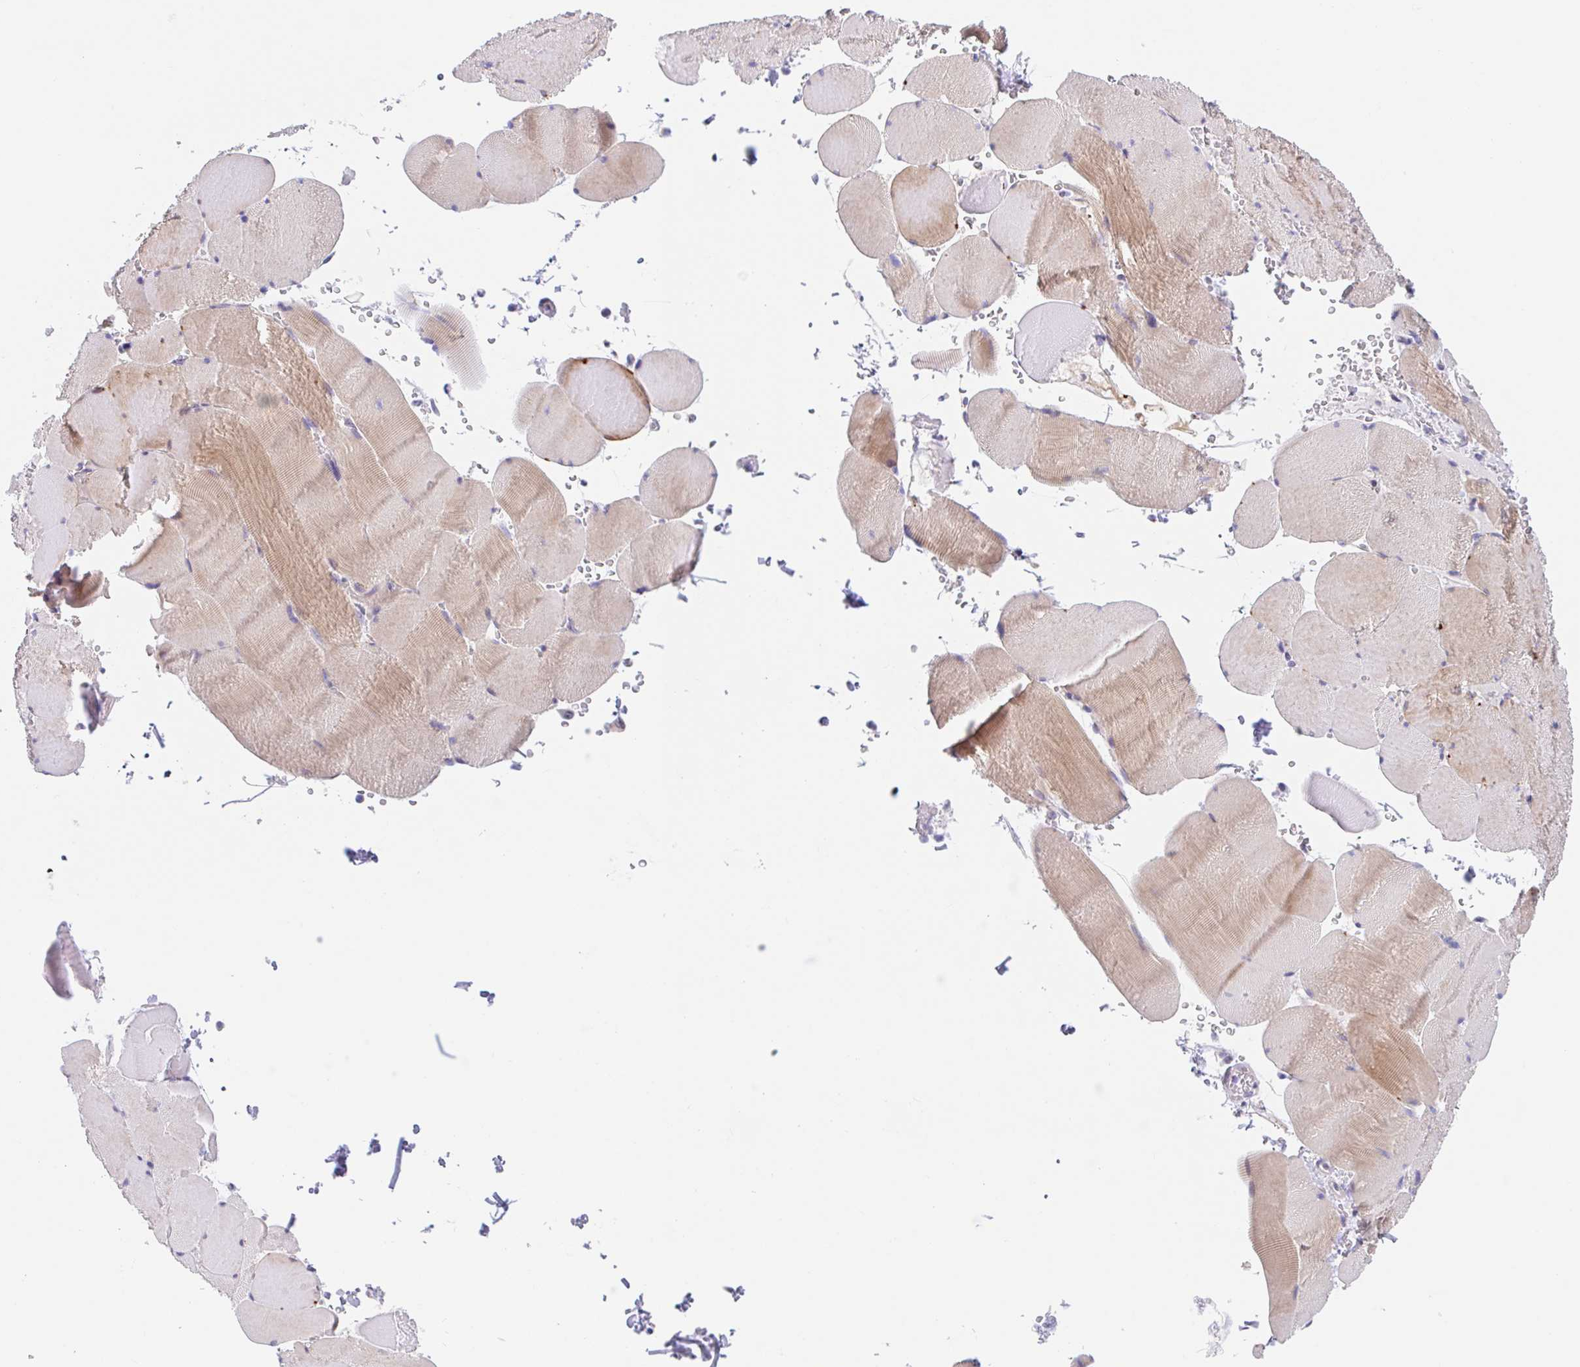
{"staining": {"intensity": "moderate", "quantity": ">75%", "location": "cytoplasmic/membranous"}, "tissue": "skeletal muscle", "cell_type": "Myocytes", "image_type": "normal", "snomed": [{"axis": "morphology", "description": "Normal tissue, NOS"}, {"axis": "topography", "description": "Skeletal muscle"}, {"axis": "topography", "description": "Head-Neck"}], "caption": "Immunohistochemical staining of unremarkable human skeletal muscle exhibits moderate cytoplasmic/membranous protein positivity in approximately >75% of myocytes.", "gene": "TMEM86A", "patient": {"sex": "male", "age": 66}}